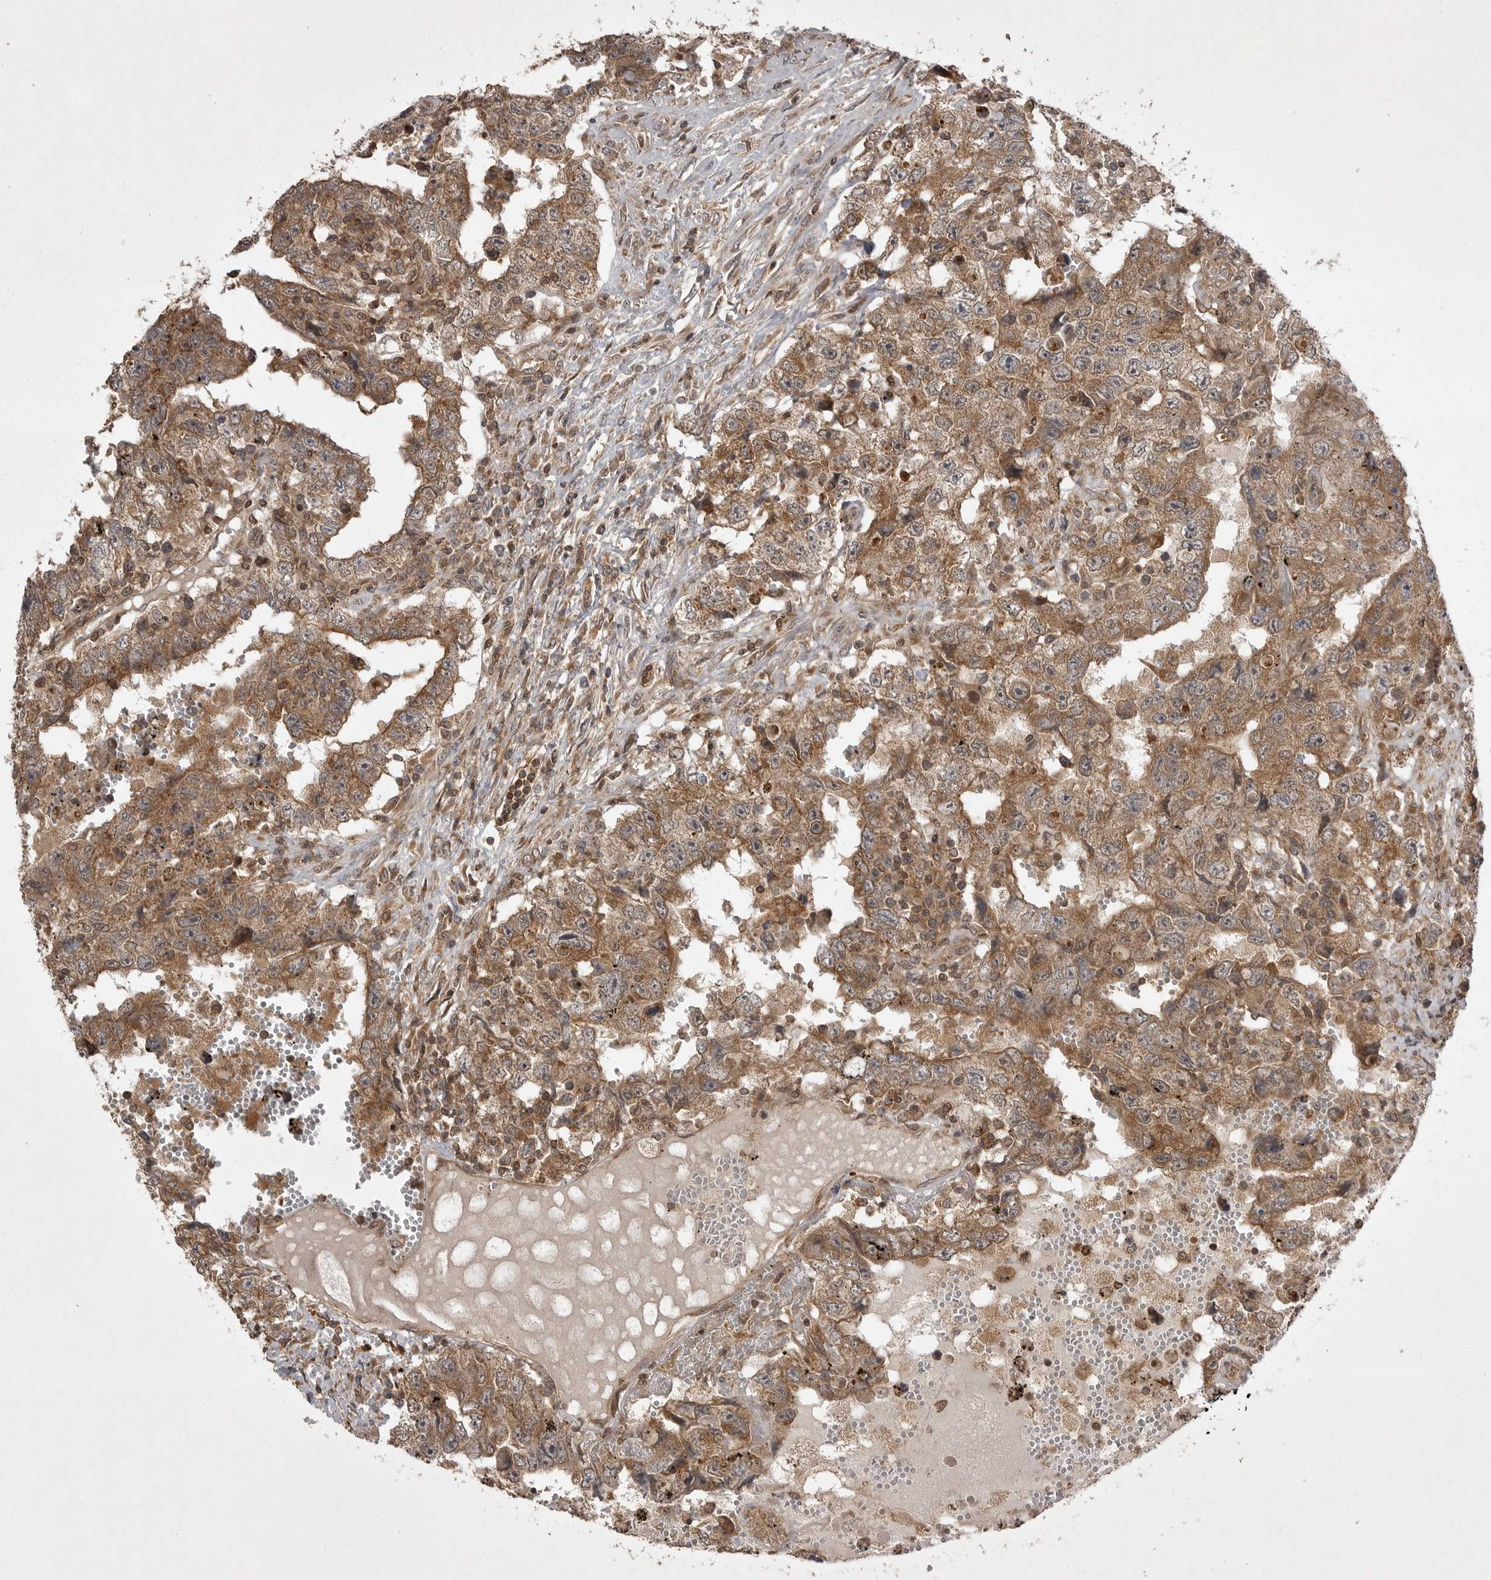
{"staining": {"intensity": "moderate", "quantity": ">75%", "location": "cytoplasmic/membranous"}, "tissue": "testis cancer", "cell_type": "Tumor cells", "image_type": "cancer", "snomed": [{"axis": "morphology", "description": "Carcinoma, Embryonal, NOS"}, {"axis": "topography", "description": "Testis"}], "caption": "Protein staining by IHC shows moderate cytoplasmic/membranous expression in about >75% of tumor cells in testis cancer.", "gene": "STK24", "patient": {"sex": "male", "age": 26}}